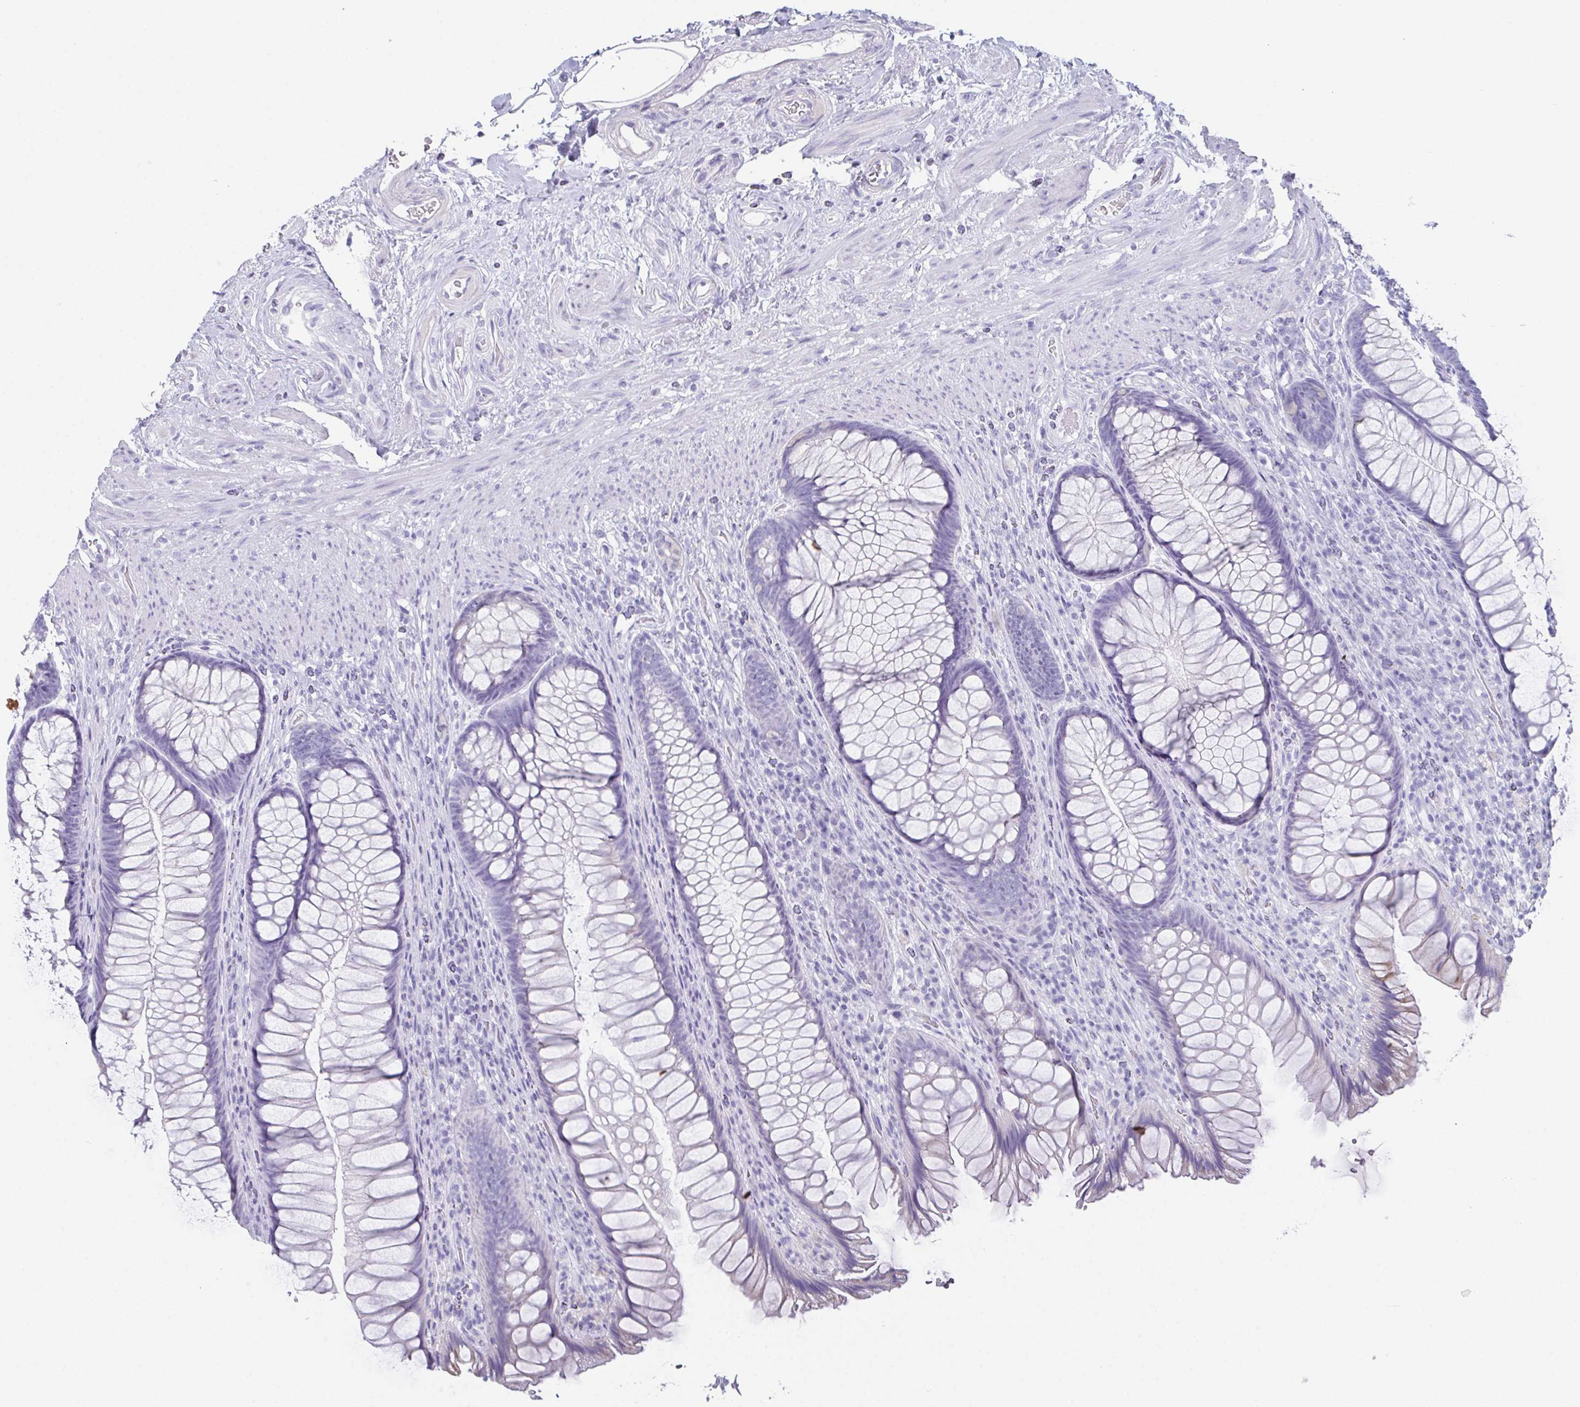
{"staining": {"intensity": "negative", "quantity": "none", "location": "none"}, "tissue": "rectum", "cell_type": "Glandular cells", "image_type": "normal", "snomed": [{"axis": "morphology", "description": "Normal tissue, NOS"}, {"axis": "topography", "description": "Smooth muscle"}, {"axis": "topography", "description": "Rectum"}], "caption": "Immunohistochemical staining of unremarkable human rectum shows no significant expression in glandular cells. (DAB immunohistochemistry (IHC) visualized using brightfield microscopy, high magnification).", "gene": "TEX19", "patient": {"sex": "male", "age": 53}}